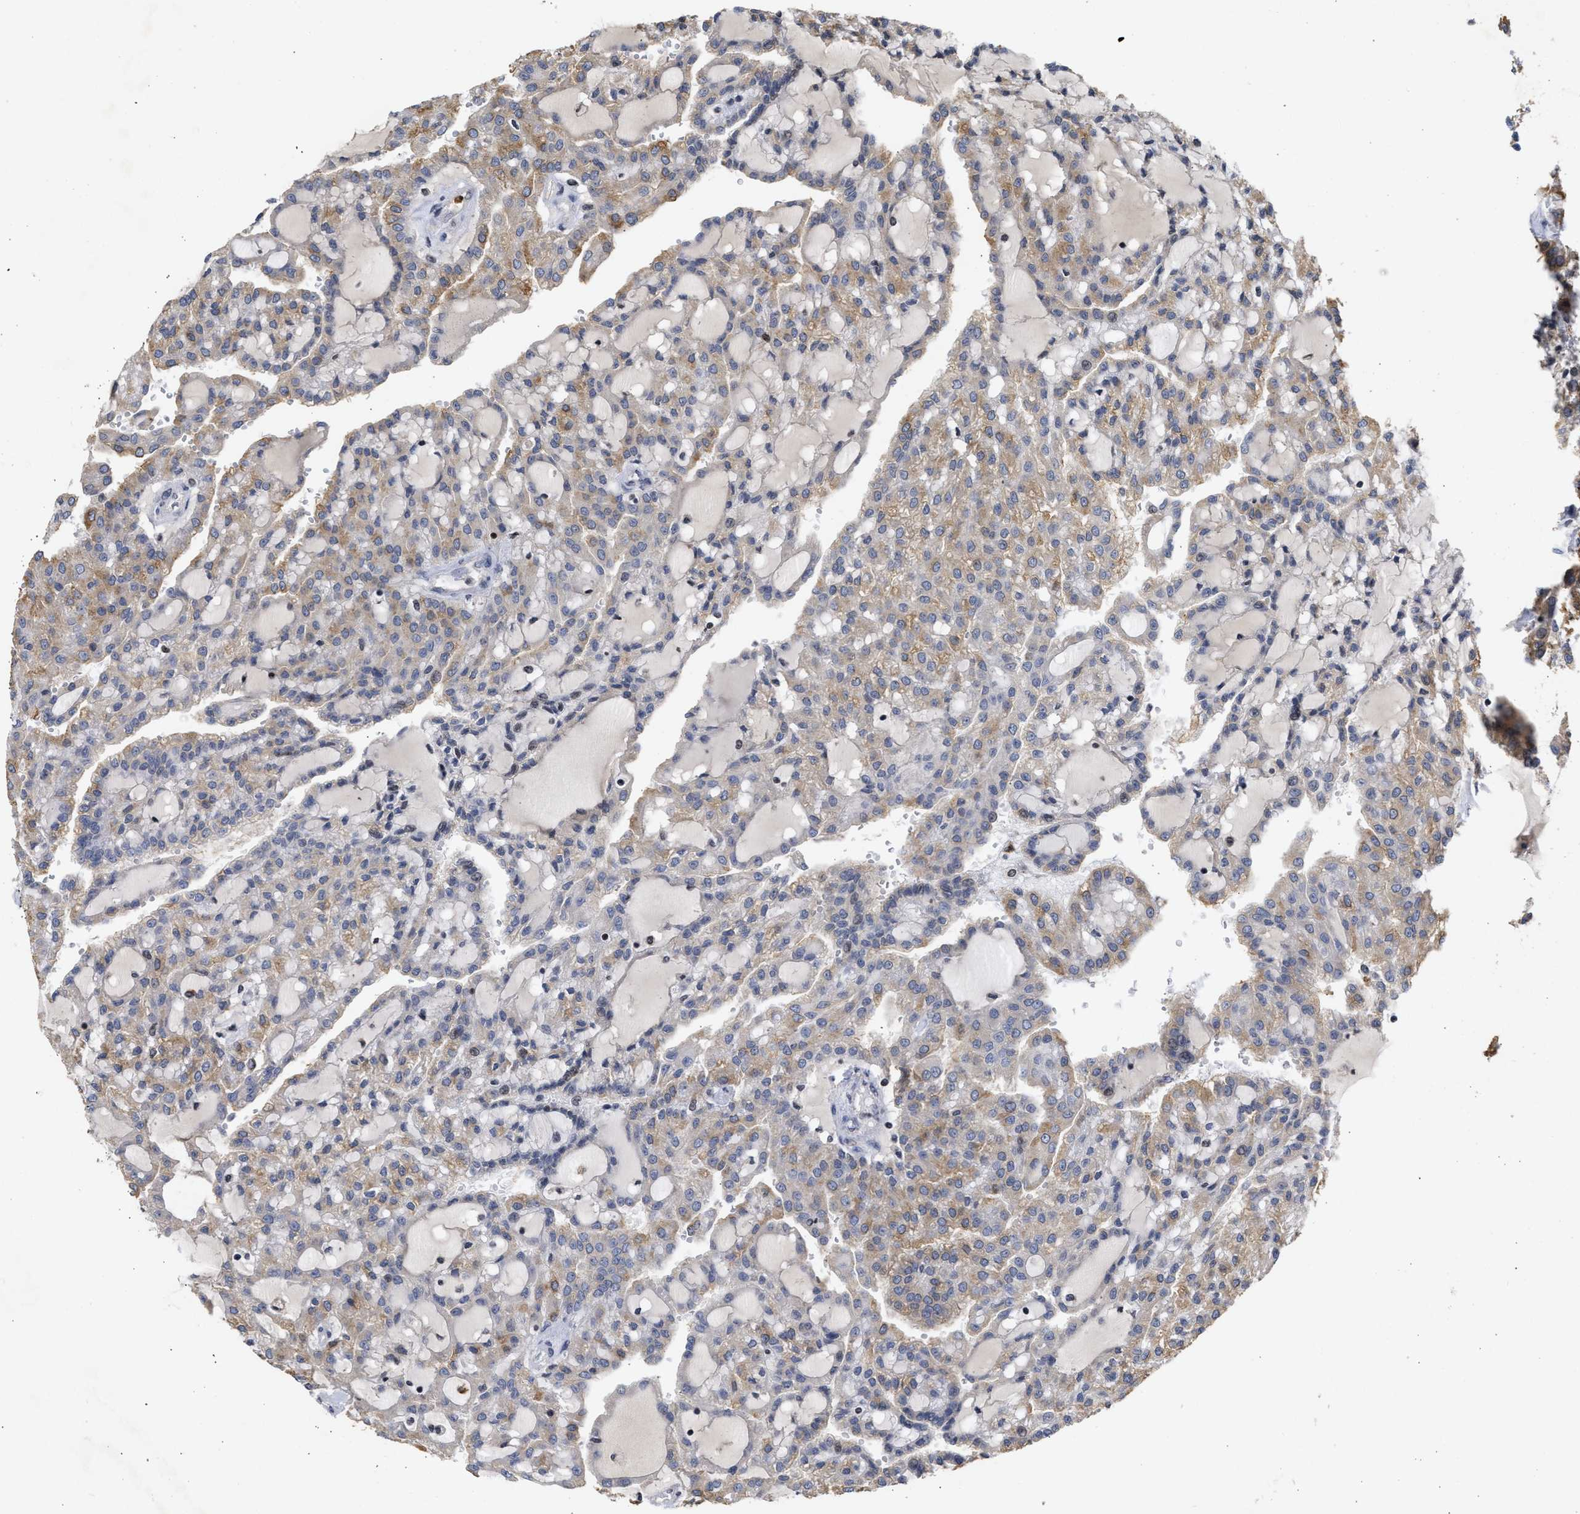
{"staining": {"intensity": "moderate", "quantity": "25%-75%", "location": "cytoplasmic/membranous"}, "tissue": "renal cancer", "cell_type": "Tumor cells", "image_type": "cancer", "snomed": [{"axis": "morphology", "description": "Adenocarcinoma, NOS"}, {"axis": "topography", "description": "Kidney"}], "caption": "Tumor cells exhibit moderate cytoplasmic/membranous staining in approximately 25%-75% of cells in renal adenocarcinoma.", "gene": "ENSG00000142539", "patient": {"sex": "male", "age": 63}}